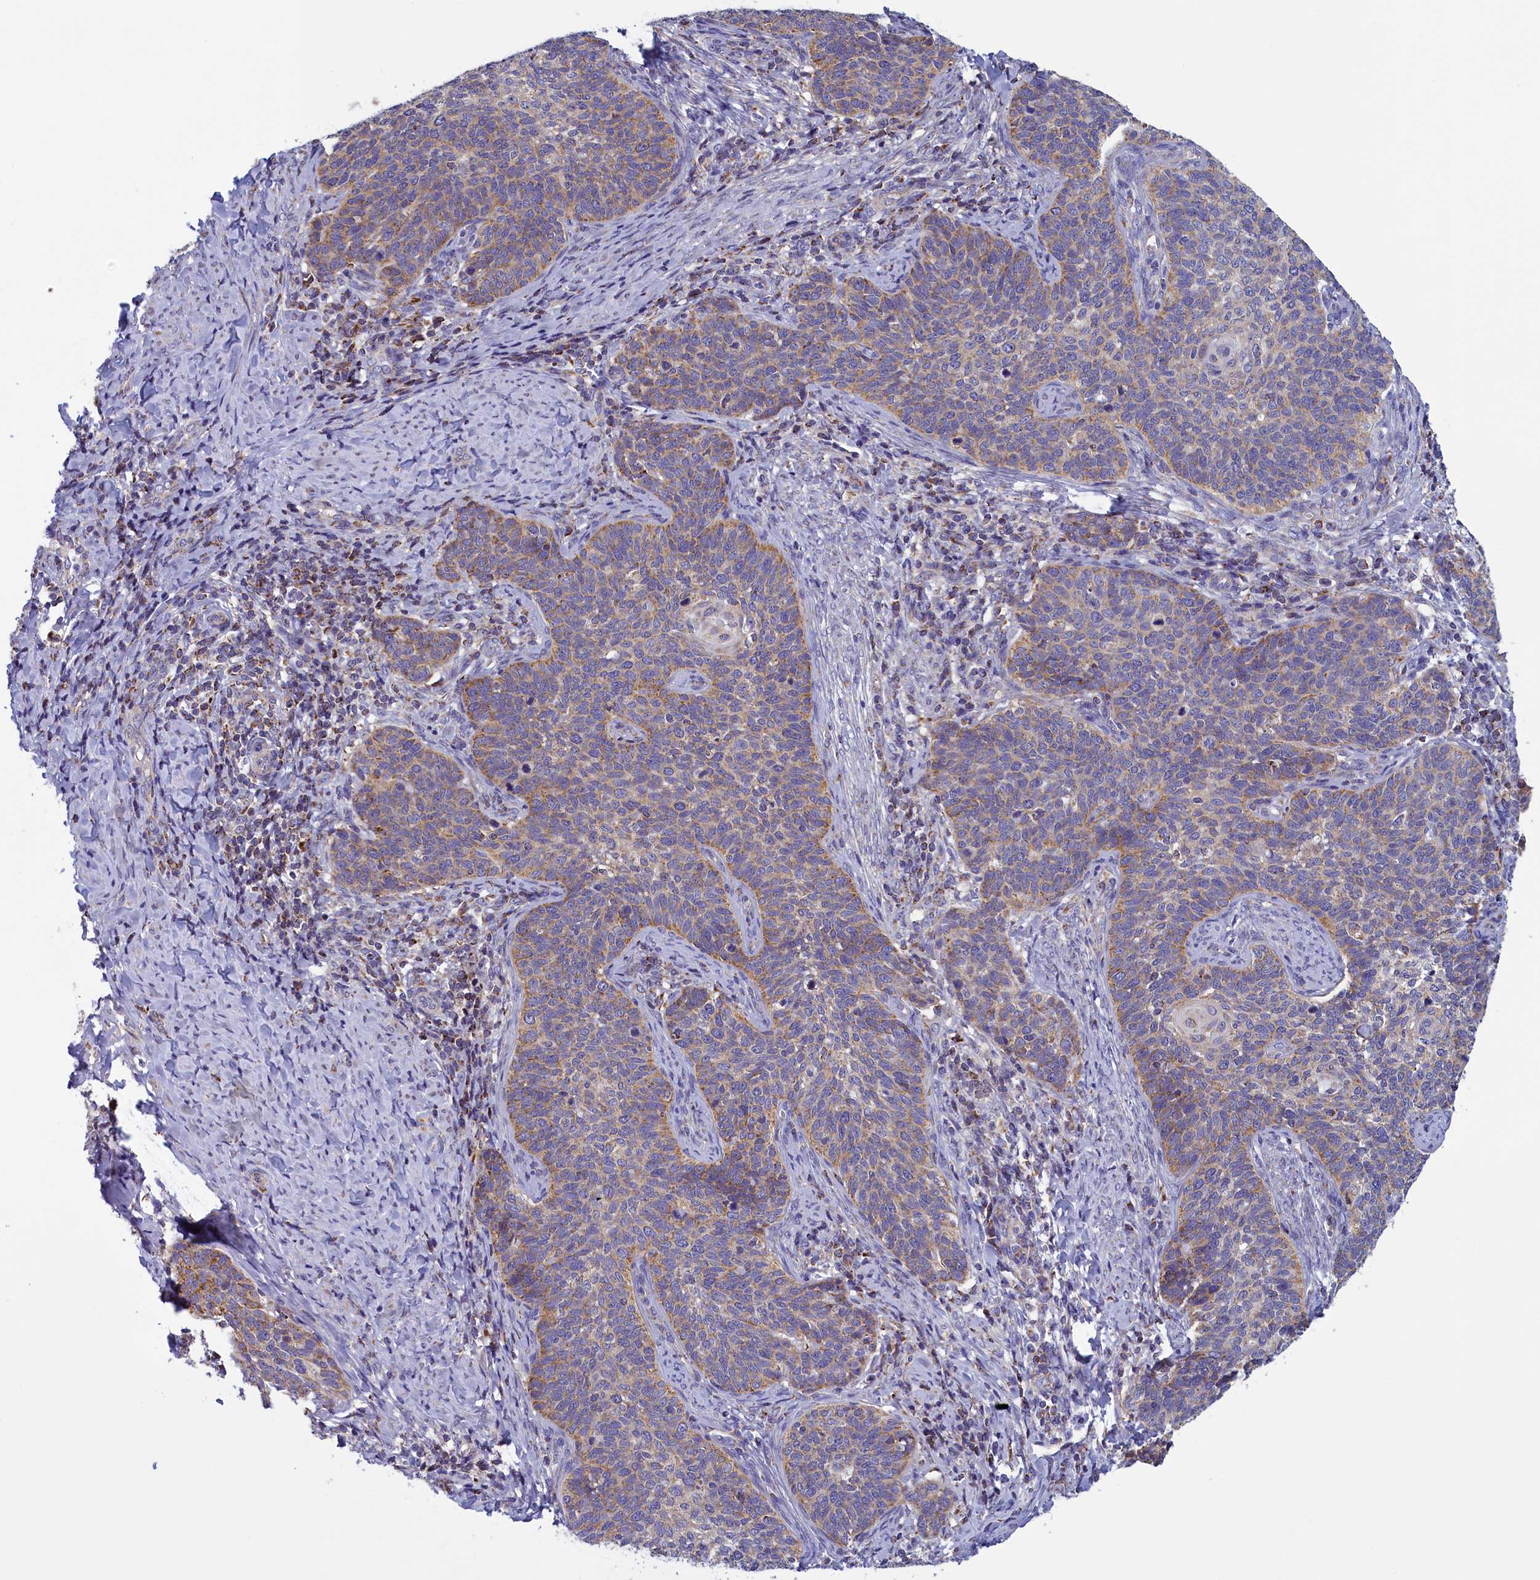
{"staining": {"intensity": "weak", "quantity": "25%-75%", "location": "cytoplasmic/membranous"}, "tissue": "cervical cancer", "cell_type": "Tumor cells", "image_type": "cancer", "snomed": [{"axis": "morphology", "description": "Normal tissue, NOS"}, {"axis": "morphology", "description": "Squamous cell carcinoma, NOS"}, {"axis": "topography", "description": "Cervix"}], "caption": "Immunohistochemical staining of human cervical cancer exhibits low levels of weak cytoplasmic/membranous protein staining in approximately 25%-75% of tumor cells. (DAB (3,3'-diaminobenzidine) IHC, brown staining for protein, blue staining for nuclei).", "gene": "IFT122", "patient": {"sex": "female", "age": 39}}